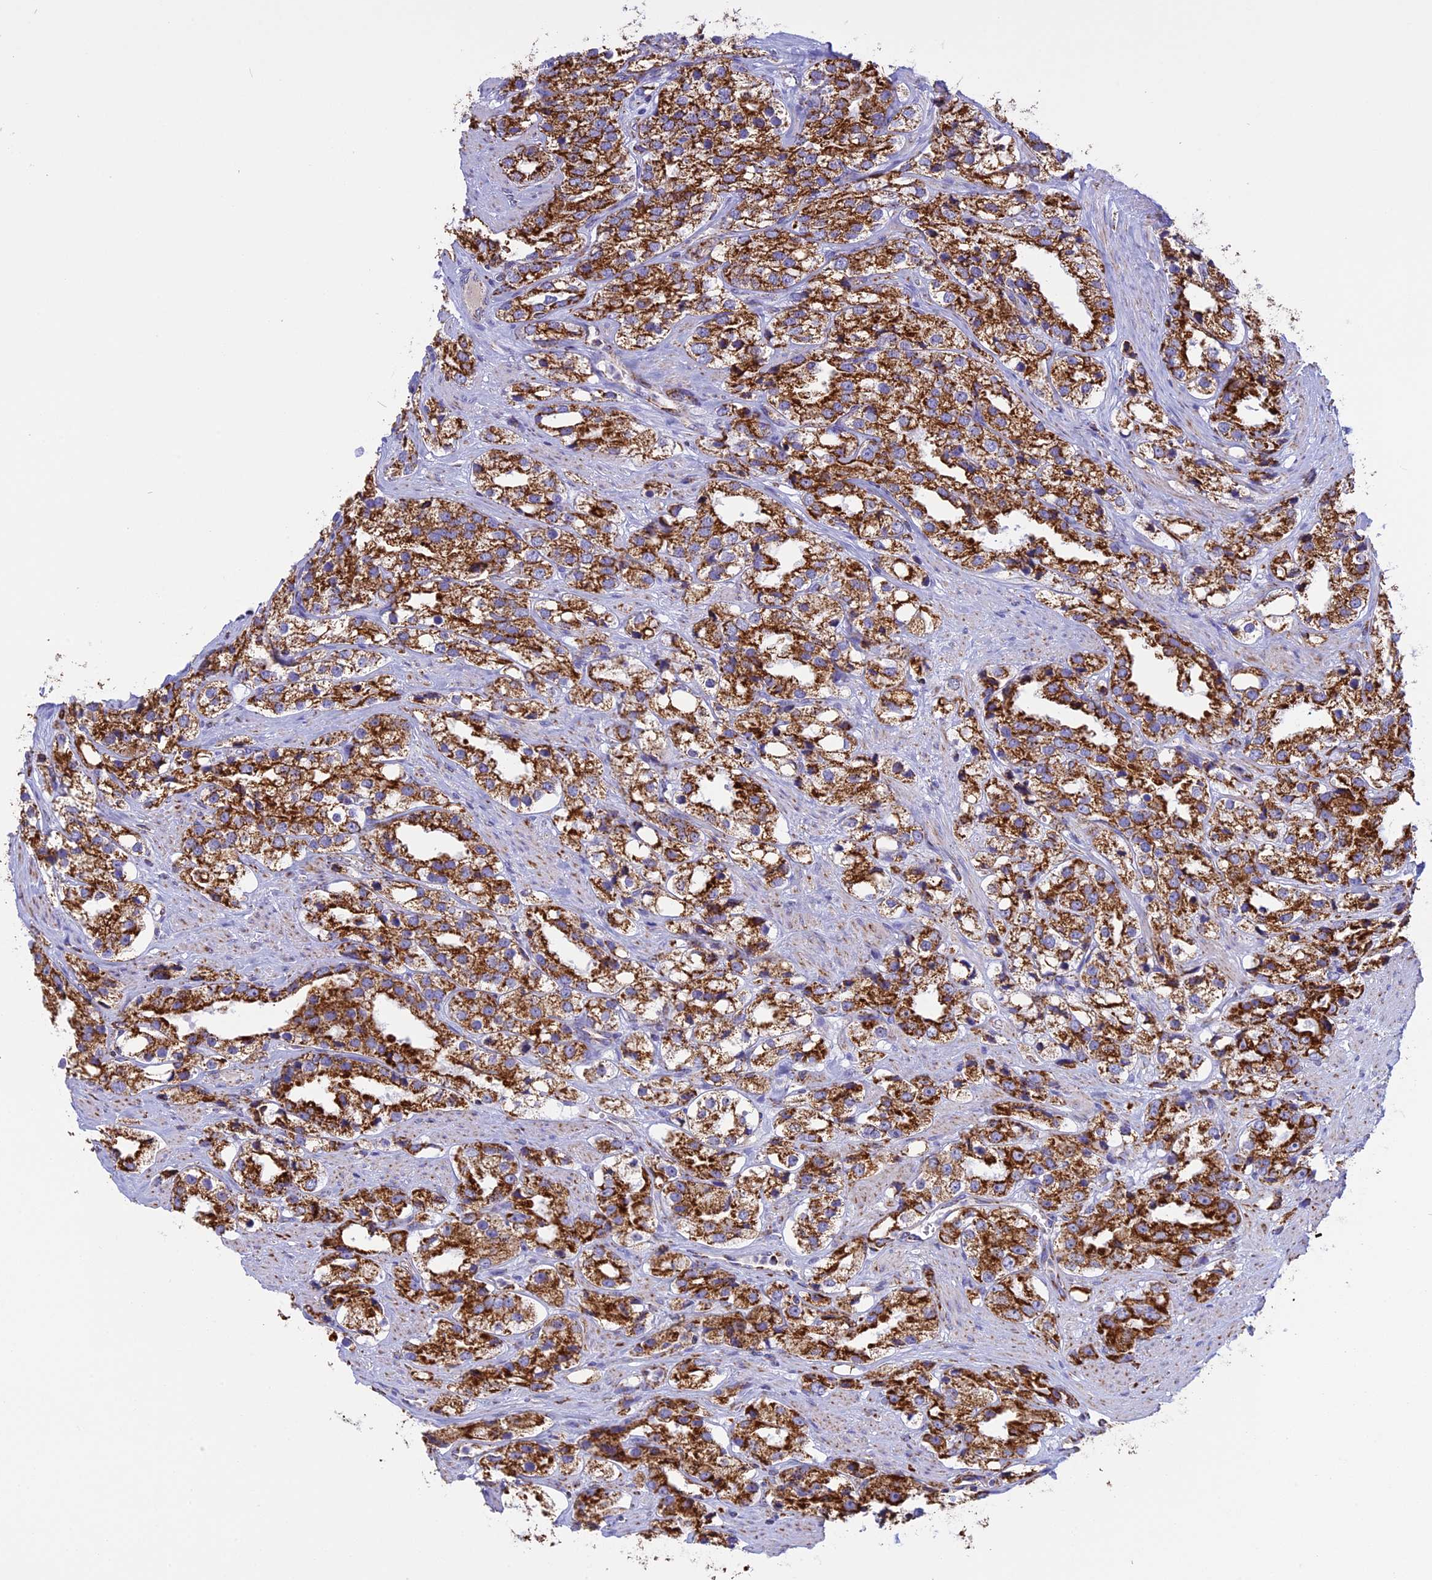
{"staining": {"intensity": "strong", "quantity": ">75%", "location": "cytoplasmic/membranous"}, "tissue": "prostate cancer", "cell_type": "Tumor cells", "image_type": "cancer", "snomed": [{"axis": "morphology", "description": "Adenocarcinoma, NOS"}, {"axis": "topography", "description": "Prostate"}], "caption": "Prostate adenocarcinoma was stained to show a protein in brown. There is high levels of strong cytoplasmic/membranous staining in approximately >75% of tumor cells.", "gene": "KCNG1", "patient": {"sex": "male", "age": 79}}